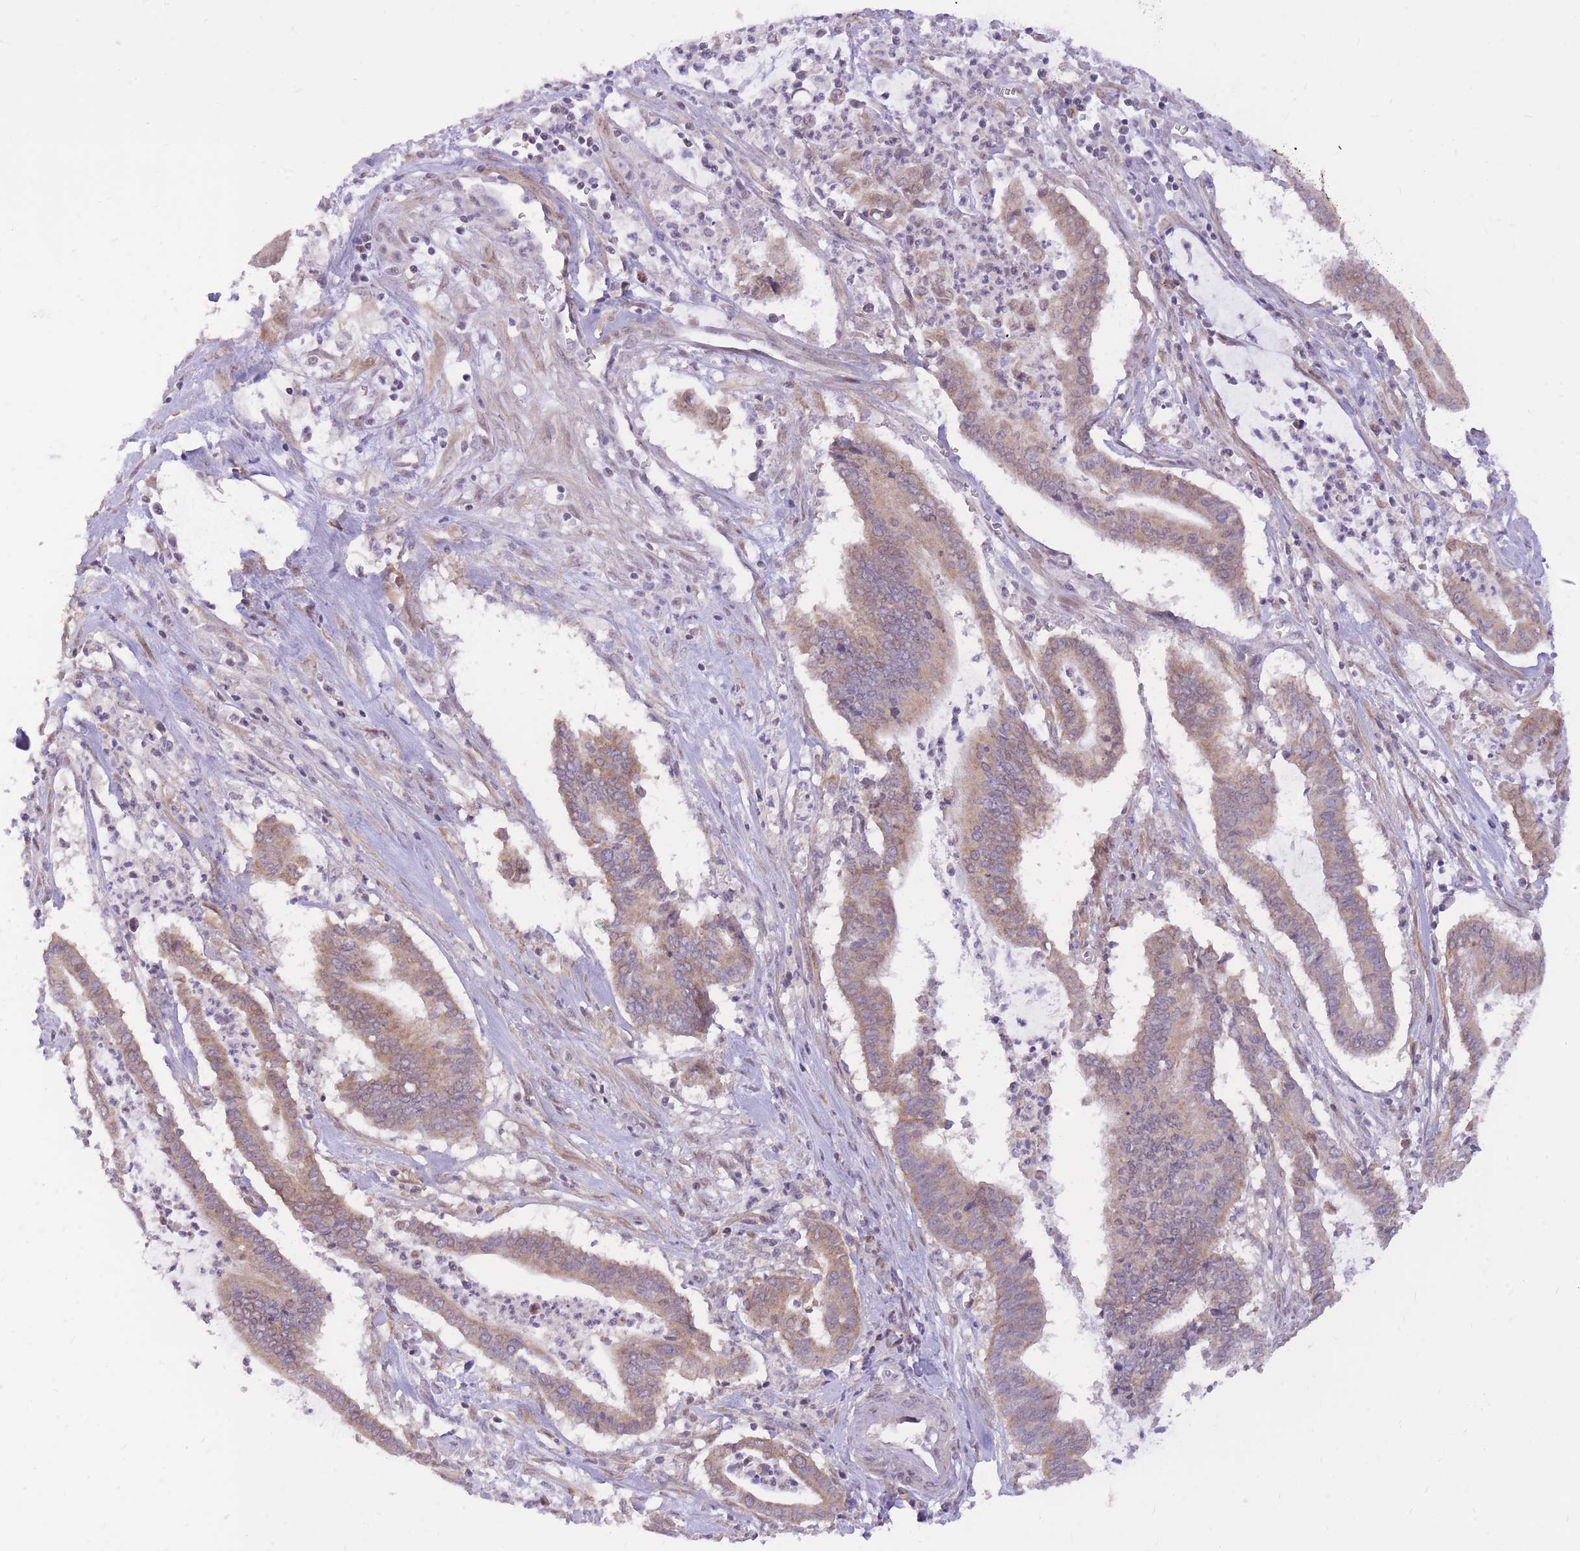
{"staining": {"intensity": "weak", "quantity": "25%-75%", "location": "cytoplasmic/membranous"}, "tissue": "cervical cancer", "cell_type": "Tumor cells", "image_type": "cancer", "snomed": [{"axis": "morphology", "description": "Adenocarcinoma, NOS"}, {"axis": "topography", "description": "Cervix"}], "caption": "Immunohistochemistry staining of cervical cancer, which demonstrates low levels of weak cytoplasmic/membranous positivity in about 25%-75% of tumor cells indicating weak cytoplasmic/membranous protein staining. The staining was performed using DAB (3,3'-diaminobenzidine) (brown) for protein detection and nuclei were counterstained in hematoxylin (blue).", "gene": "MINDY2", "patient": {"sex": "female", "age": 44}}